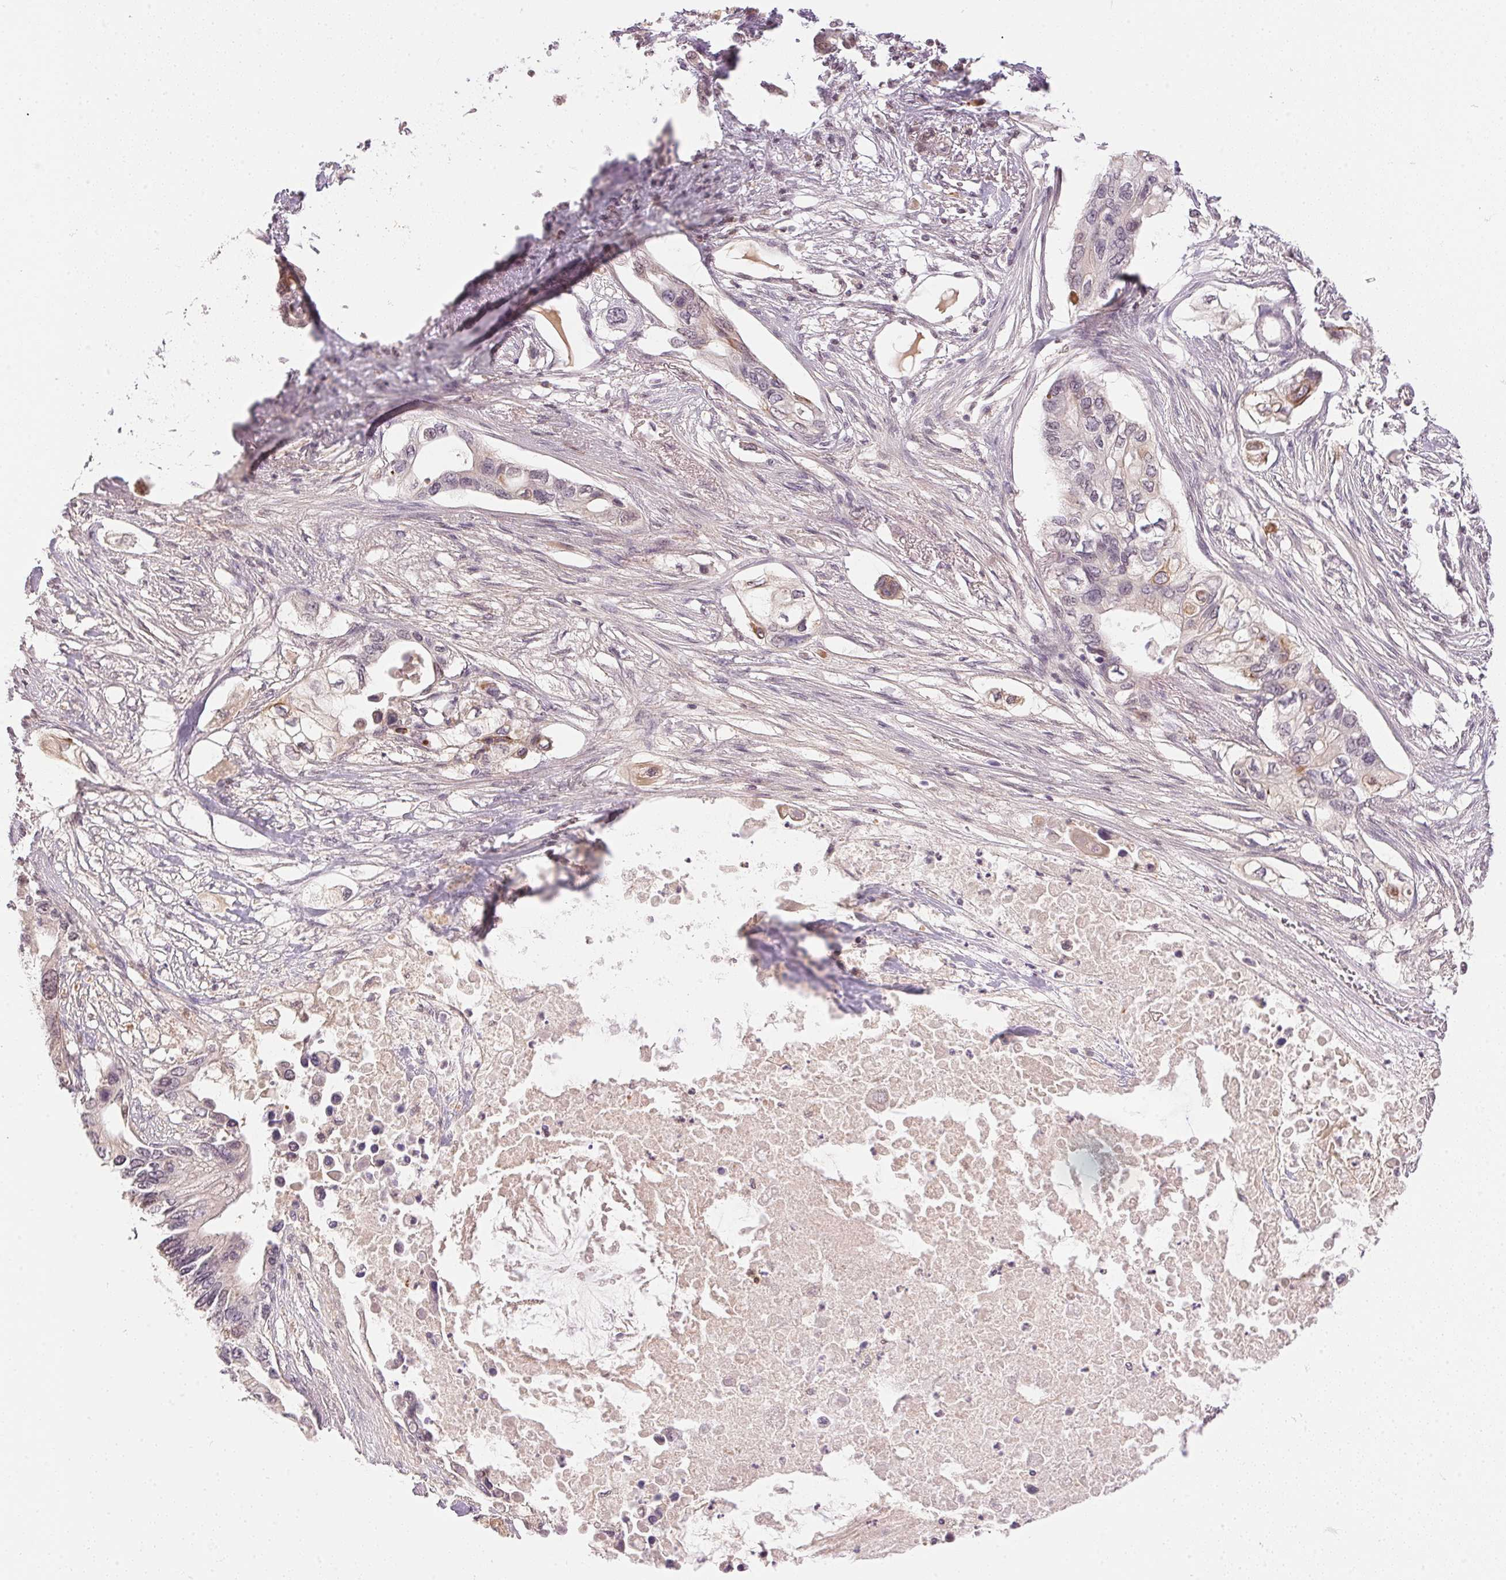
{"staining": {"intensity": "negative", "quantity": "none", "location": "none"}, "tissue": "pancreatic cancer", "cell_type": "Tumor cells", "image_type": "cancer", "snomed": [{"axis": "morphology", "description": "Adenocarcinoma, NOS"}, {"axis": "topography", "description": "Pancreas"}], "caption": "Immunohistochemistry of human adenocarcinoma (pancreatic) exhibits no staining in tumor cells. (DAB immunohistochemistry (IHC) visualized using brightfield microscopy, high magnification).", "gene": "FNDC4", "patient": {"sex": "female", "age": 63}}